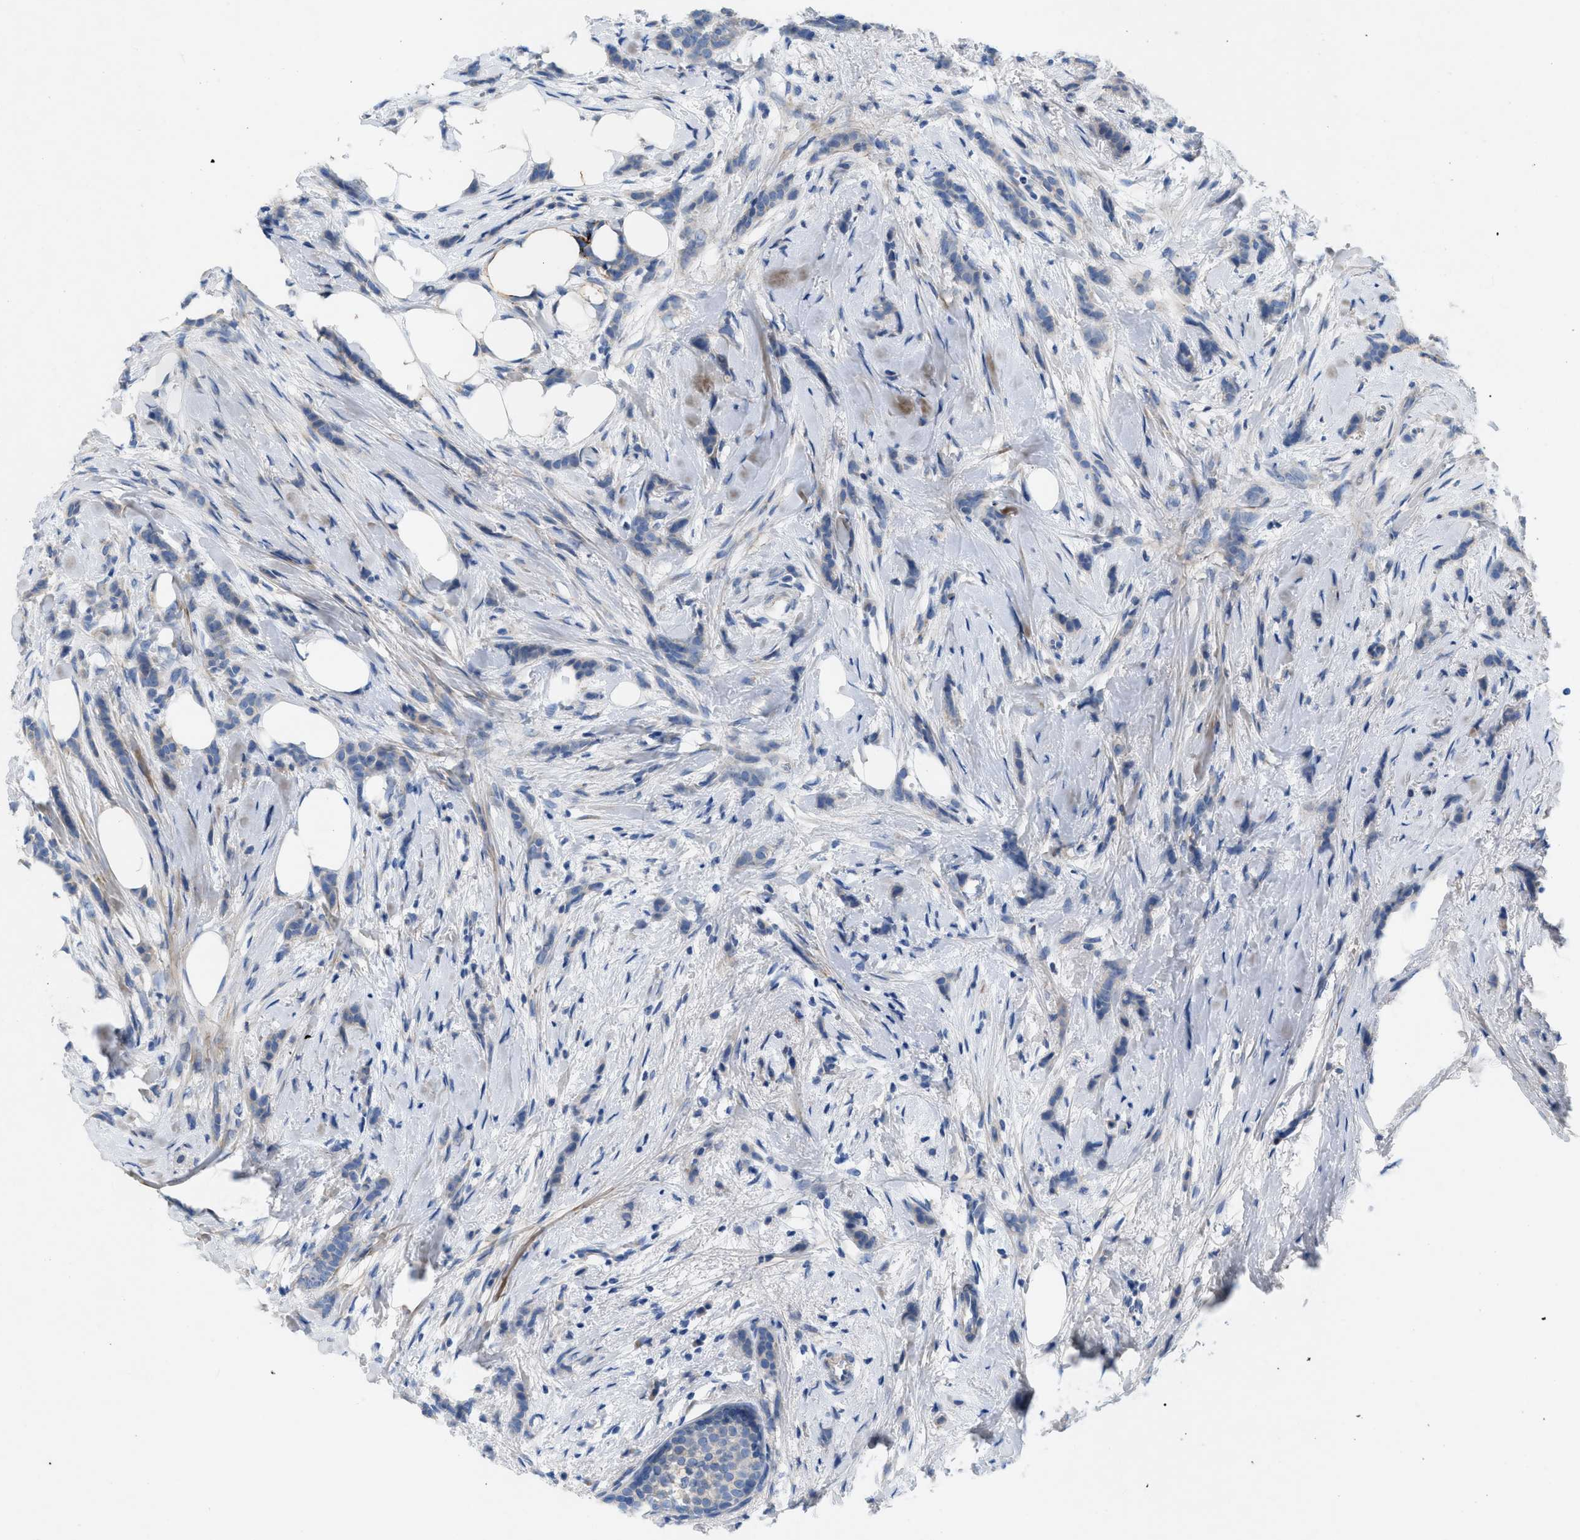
{"staining": {"intensity": "negative", "quantity": "none", "location": "none"}, "tissue": "breast cancer", "cell_type": "Tumor cells", "image_type": "cancer", "snomed": [{"axis": "morphology", "description": "Lobular carcinoma, in situ"}, {"axis": "morphology", "description": "Lobular carcinoma"}, {"axis": "topography", "description": "Breast"}], "caption": "Tumor cells show no significant positivity in breast cancer (lobular carcinoma in situ).", "gene": "PLPPR5", "patient": {"sex": "female", "age": 41}}